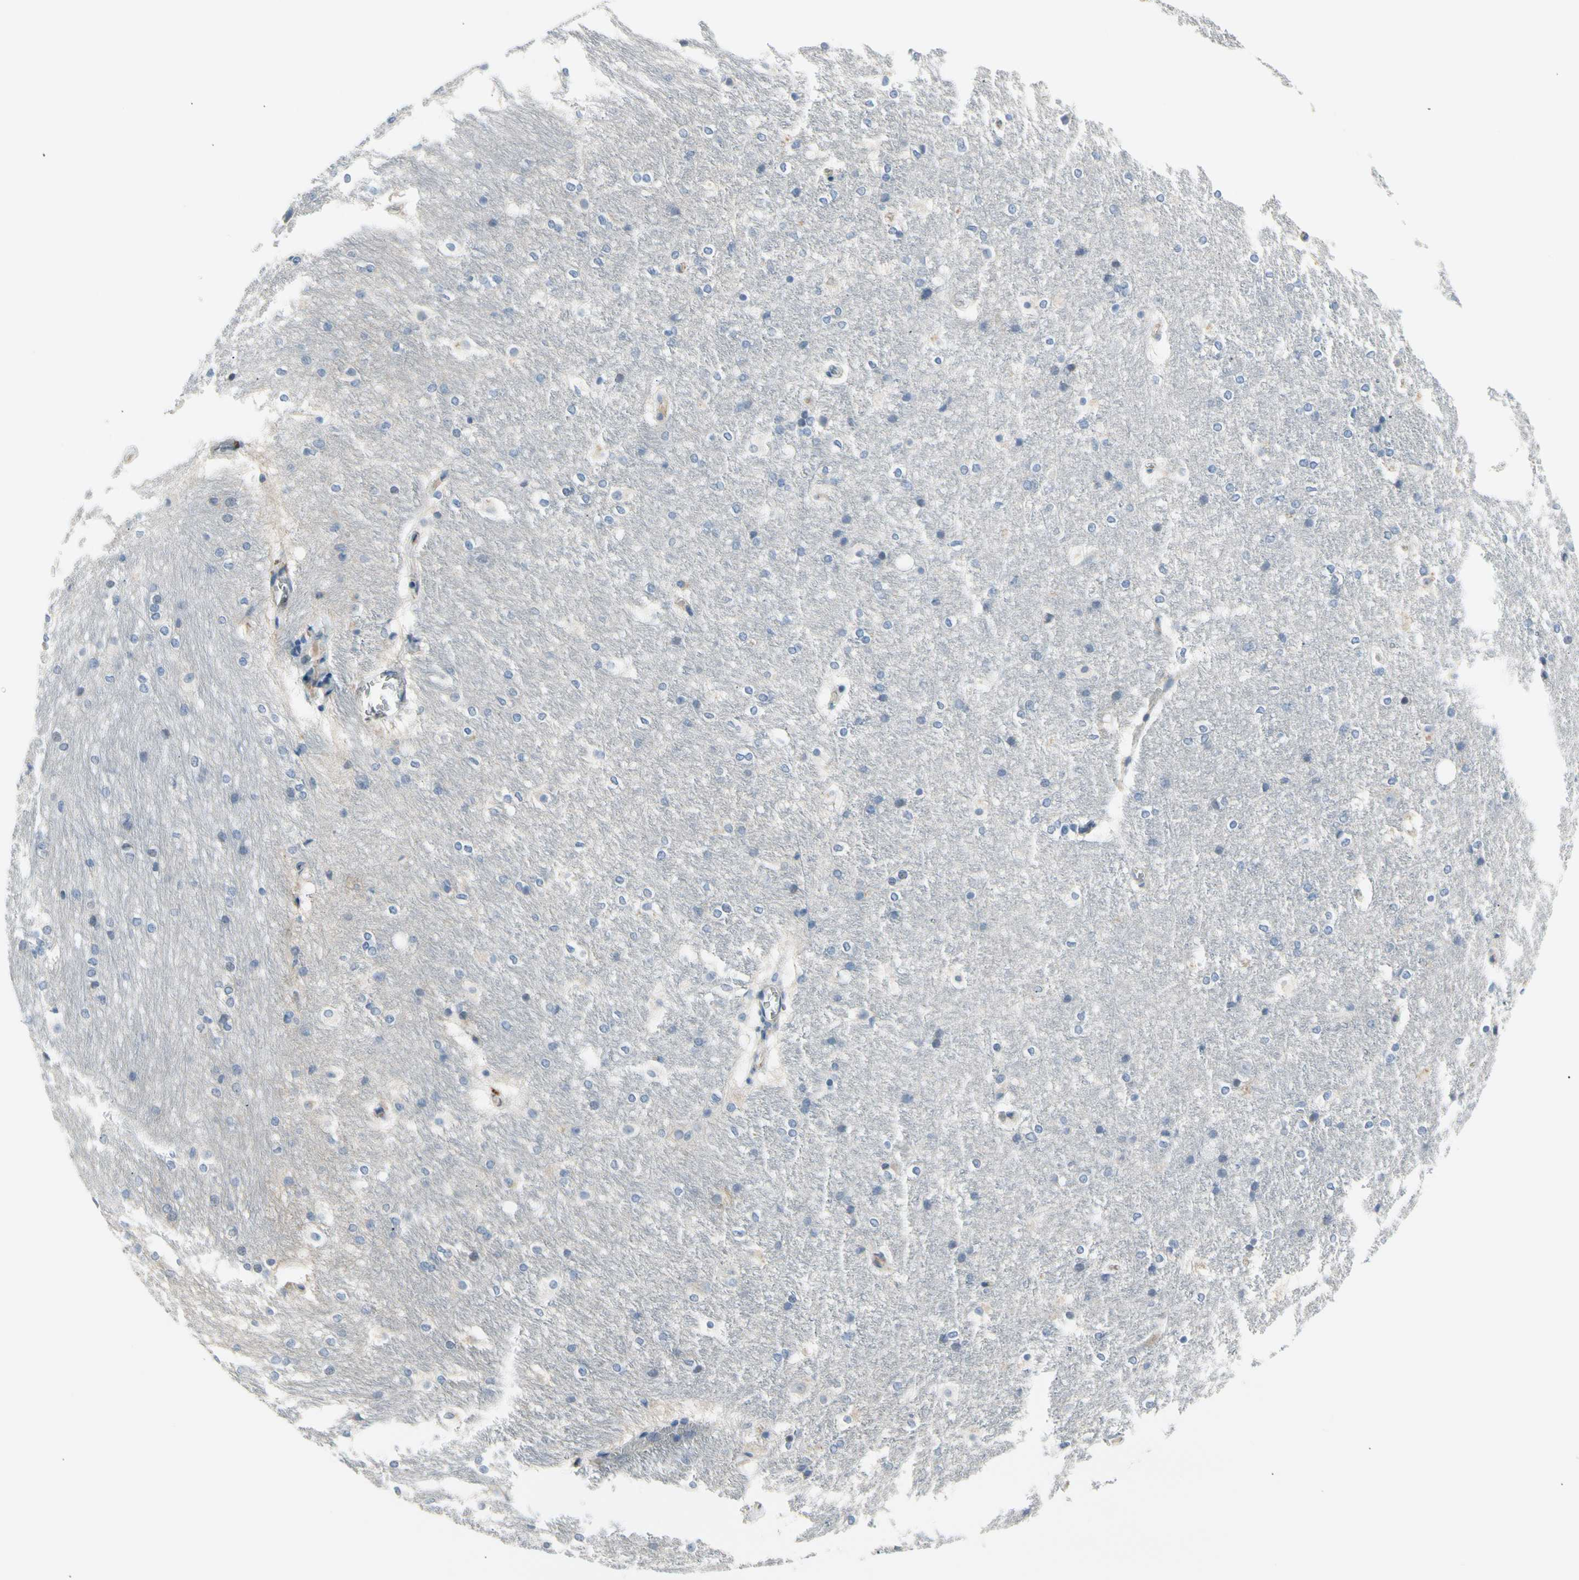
{"staining": {"intensity": "negative", "quantity": "none", "location": "none"}, "tissue": "hippocampus", "cell_type": "Glial cells", "image_type": "normal", "snomed": [{"axis": "morphology", "description": "Normal tissue, NOS"}, {"axis": "topography", "description": "Hippocampus"}], "caption": "There is no significant staining in glial cells of hippocampus. (DAB (3,3'-diaminobenzidine) IHC, high magnification).", "gene": "LGR6", "patient": {"sex": "female", "age": 19}}